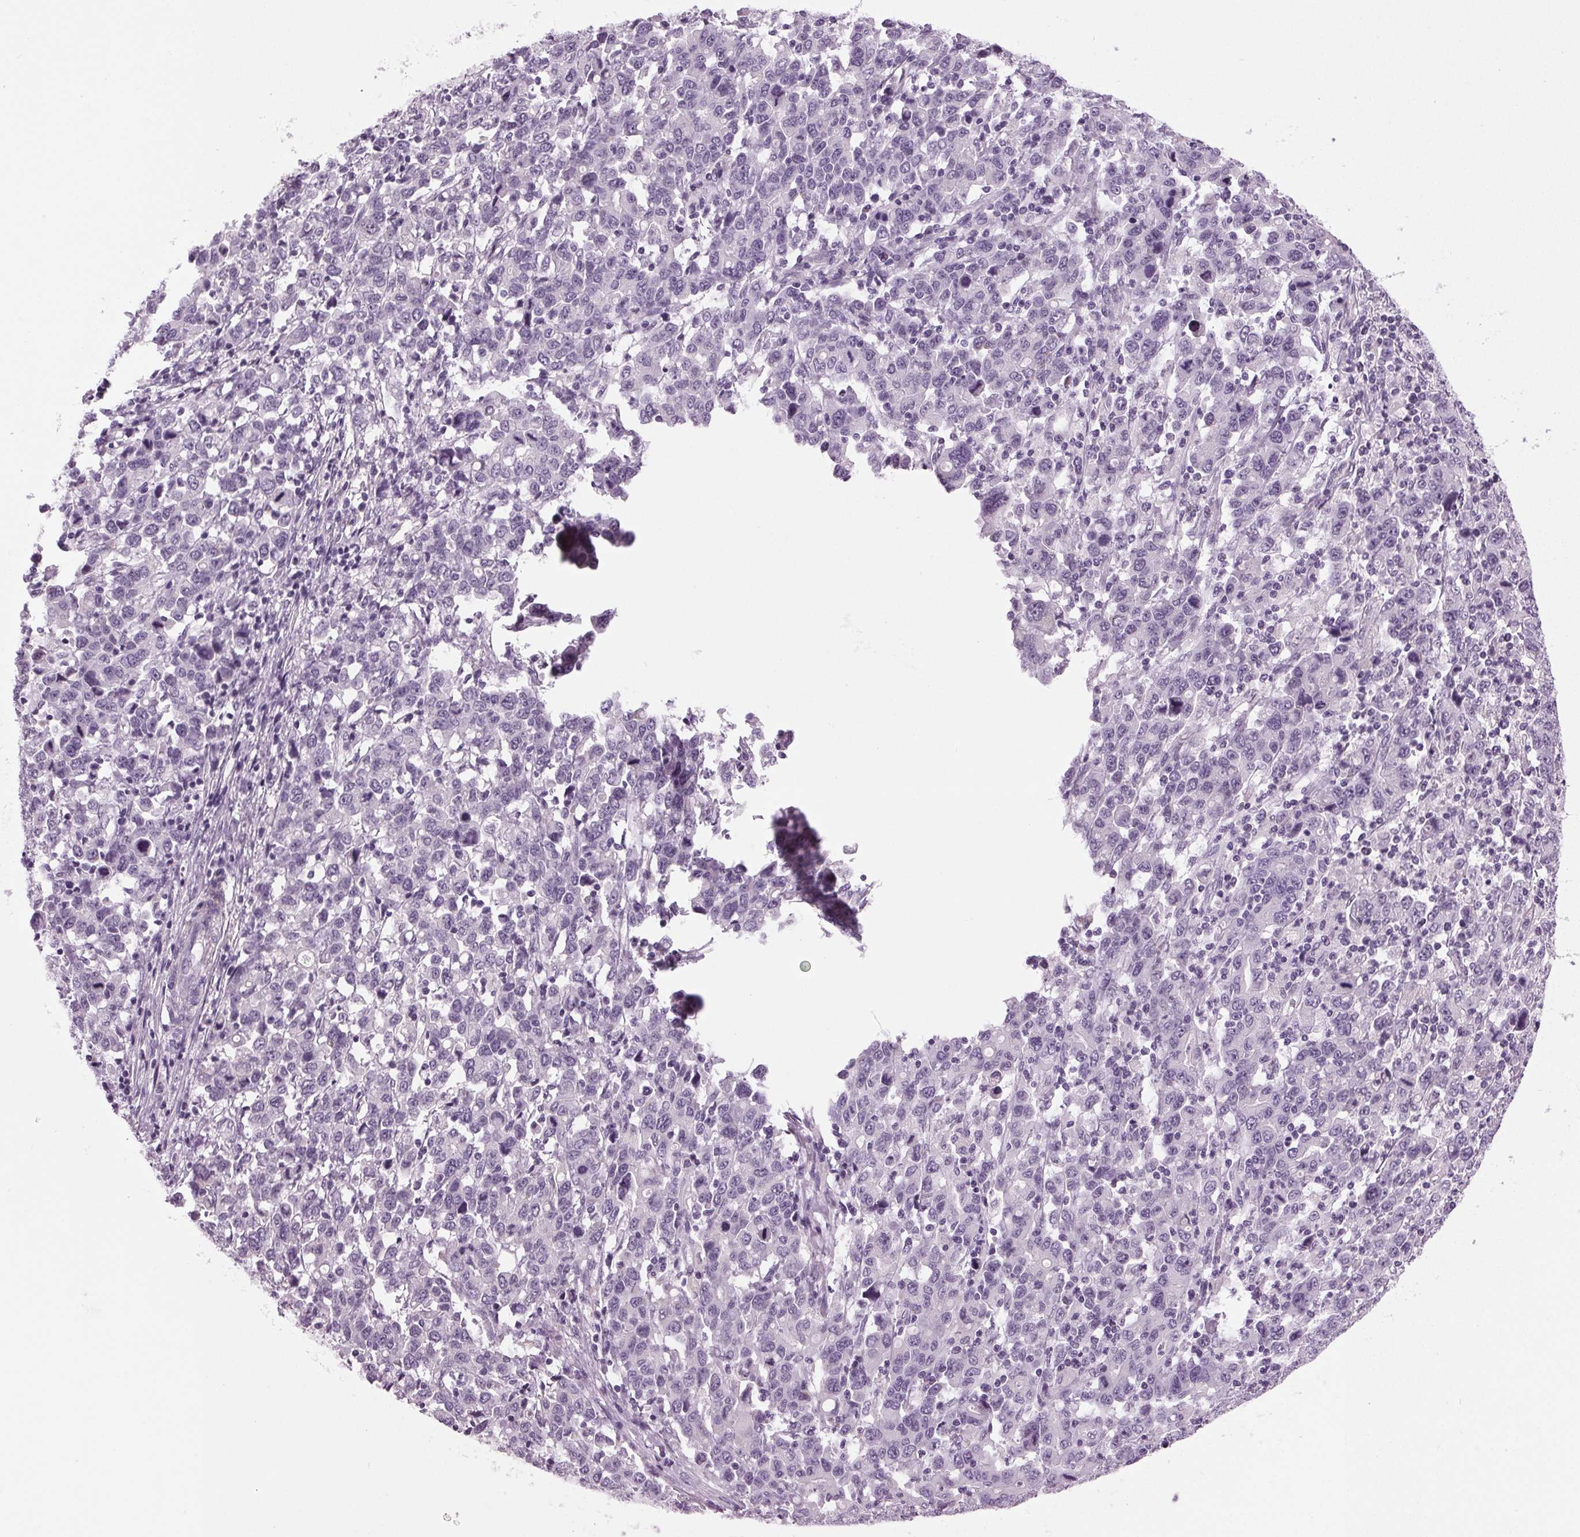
{"staining": {"intensity": "negative", "quantity": "none", "location": "none"}, "tissue": "stomach cancer", "cell_type": "Tumor cells", "image_type": "cancer", "snomed": [{"axis": "morphology", "description": "Adenocarcinoma, NOS"}, {"axis": "topography", "description": "Stomach, upper"}], "caption": "Tumor cells show no significant positivity in adenocarcinoma (stomach).", "gene": "DNAH12", "patient": {"sex": "male", "age": 69}}